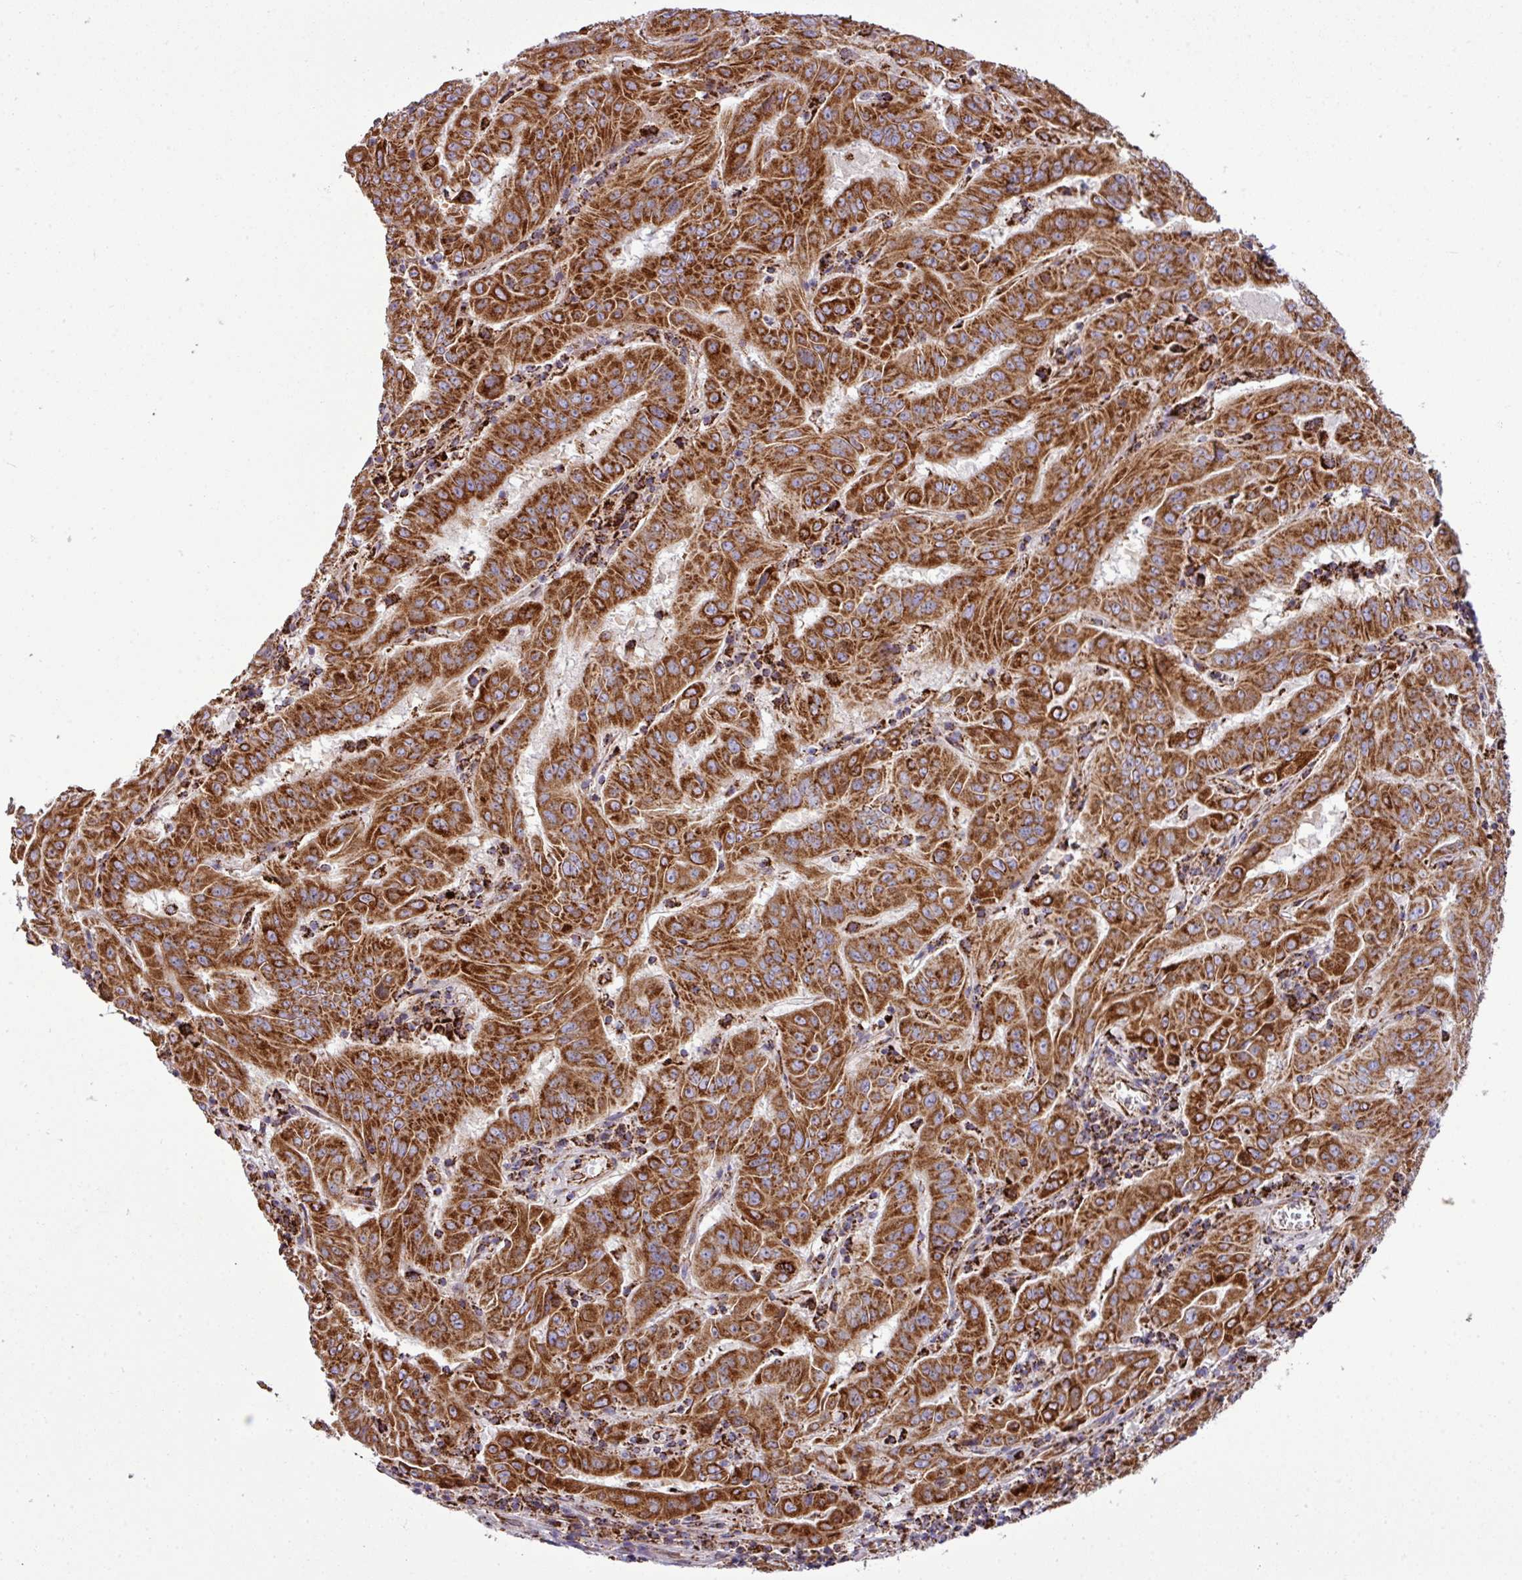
{"staining": {"intensity": "strong", "quantity": ">75%", "location": "cytoplasmic/membranous"}, "tissue": "pancreatic cancer", "cell_type": "Tumor cells", "image_type": "cancer", "snomed": [{"axis": "morphology", "description": "Adenocarcinoma, NOS"}, {"axis": "topography", "description": "Pancreas"}], "caption": "Immunohistochemical staining of human adenocarcinoma (pancreatic) displays high levels of strong cytoplasmic/membranous protein expression in approximately >75% of tumor cells. (brown staining indicates protein expression, while blue staining denotes nuclei).", "gene": "ZNF569", "patient": {"sex": "male", "age": 63}}